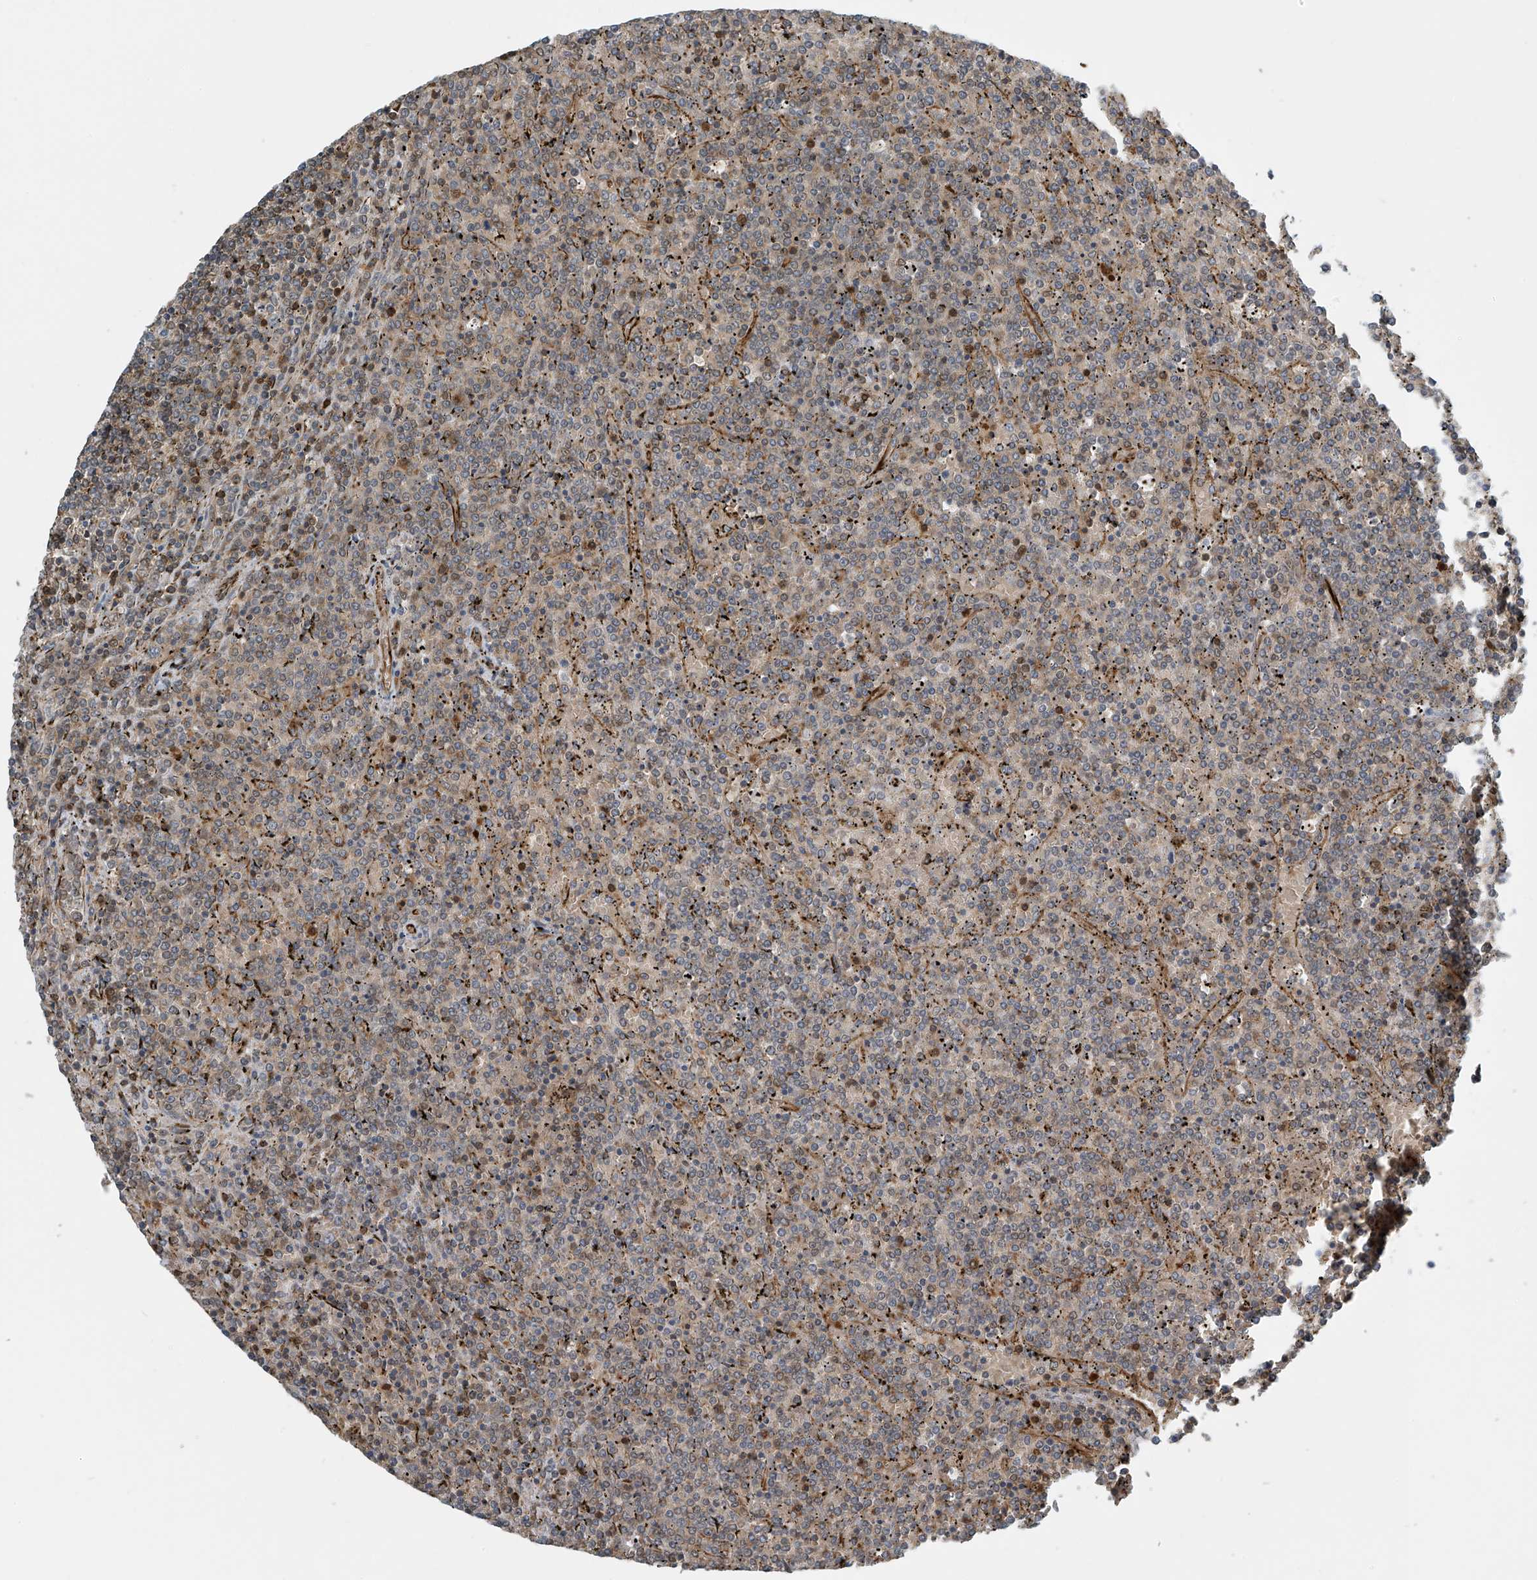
{"staining": {"intensity": "negative", "quantity": "none", "location": "none"}, "tissue": "lymphoma", "cell_type": "Tumor cells", "image_type": "cancer", "snomed": [{"axis": "morphology", "description": "Malignant lymphoma, non-Hodgkin's type, Low grade"}, {"axis": "topography", "description": "Spleen"}], "caption": "Immunohistochemistry (IHC) of human low-grade malignant lymphoma, non-Hodgkin's type shows no positivity in tumor cells.", "gene": "SH3BGRL3", "patient": {"sex": "female", "age": 19}}